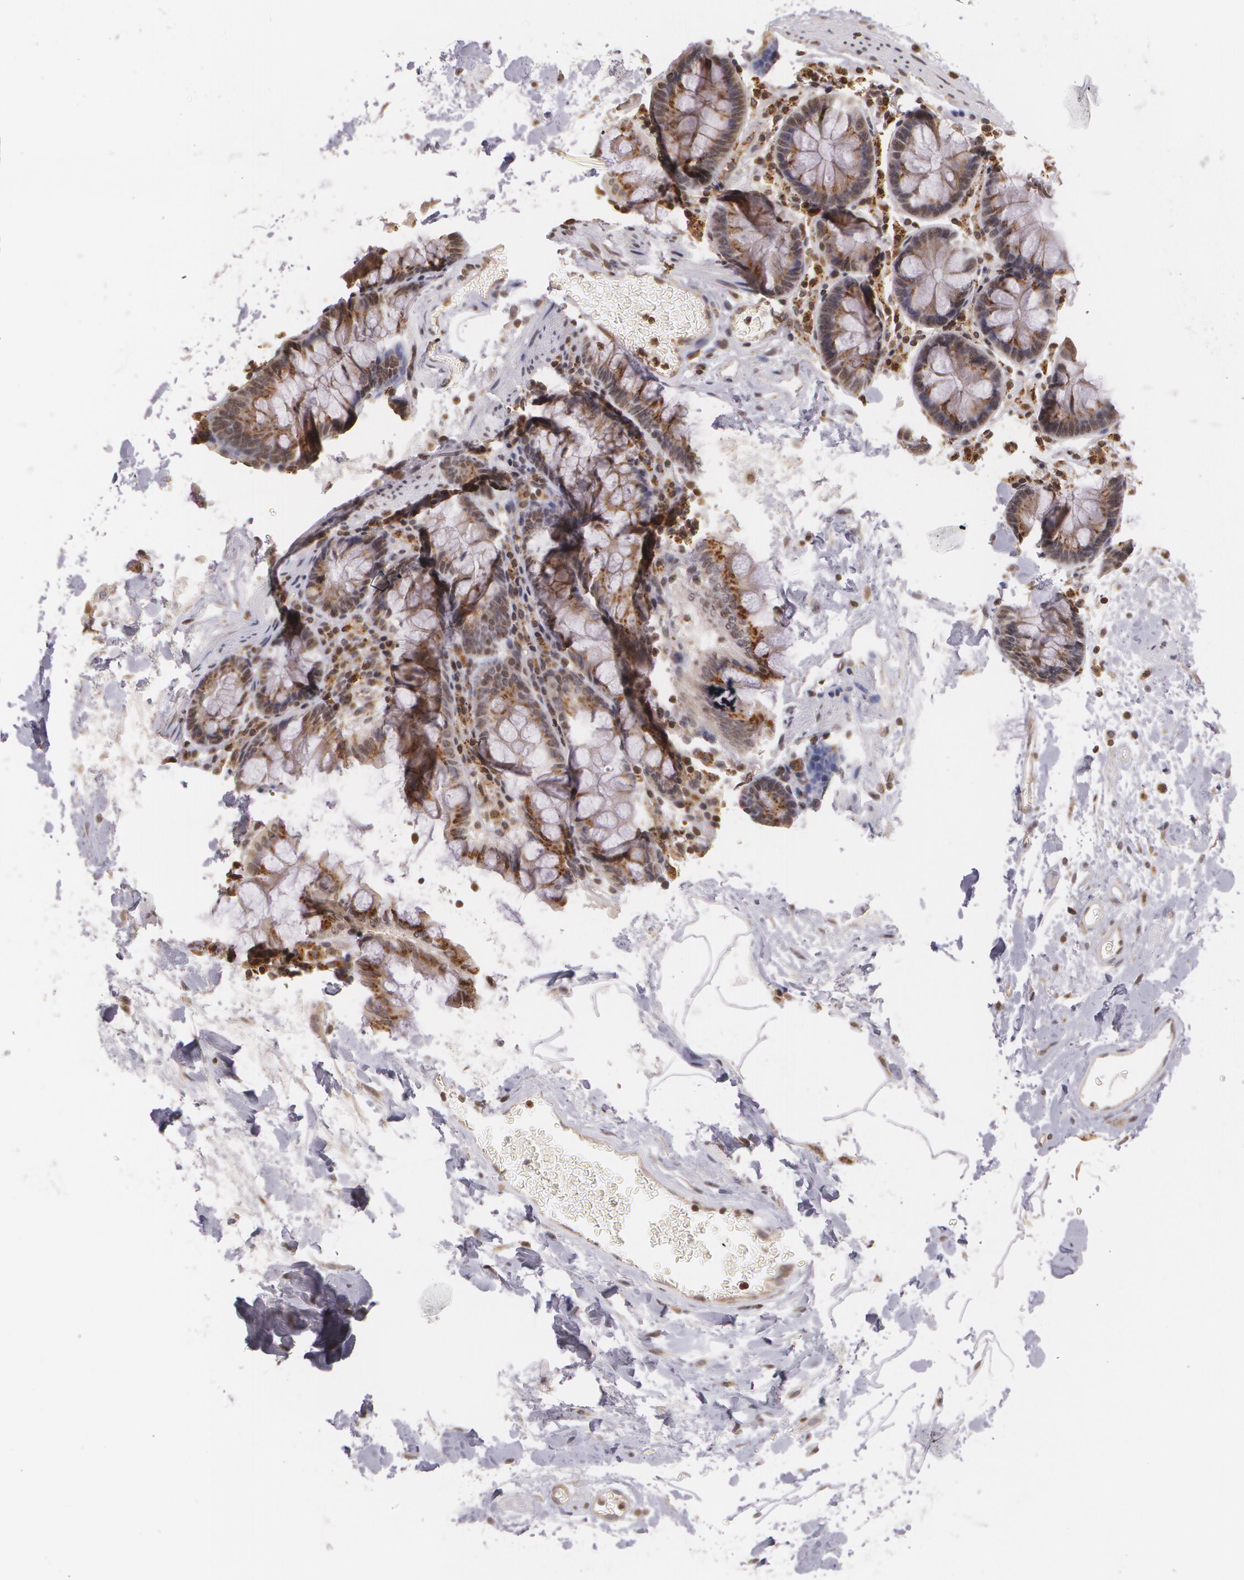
{"staining": {"intensity": "weak", "quantity": "25%-75%", "location": "cytoplasmic/membranous"}, "tissue": "colon", "cell_type": "Endothelial cells", "image_type": "normal", "snomed": [{"axis": "morphology", "description": "Normal tissue, NOS"}, {"axis": "morphology", "description": "Adenocarcinoma, NOS"}, {"axis": "topography", "description": "Colon"}], "caption": "Protein staining of normal colon displays weak cytoplasmic/membranous expression in approximately 25%-75% of endothelial cells.", "gene": "VAV3", "patient": {"sex": "male", "age": 76}}